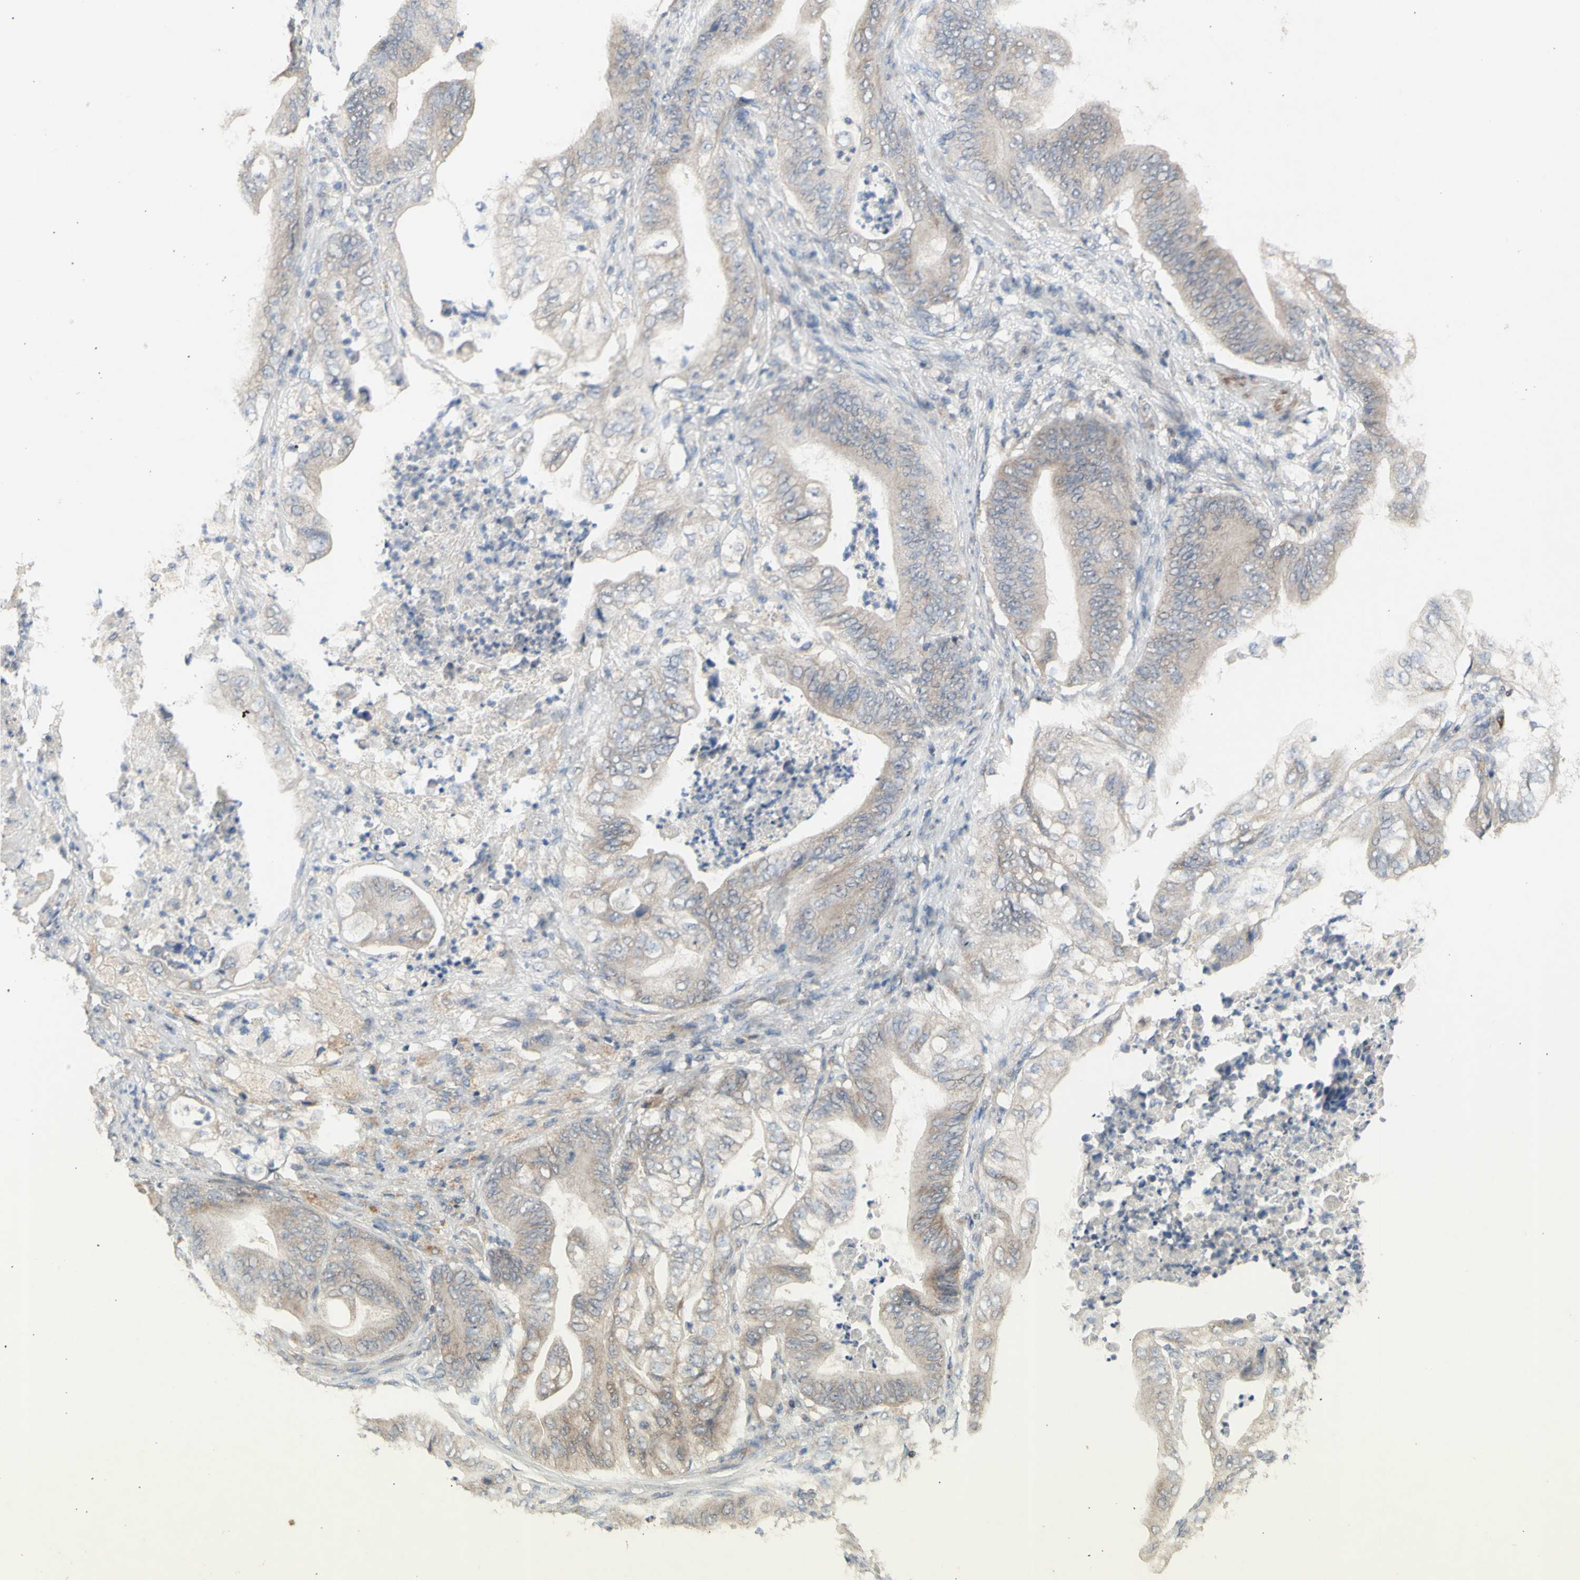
{"staining": {"intensity": "weak", "quantity": ">75%", "location": "cytoplasmic/membranous"}, "tissue": "stomach cancer", "cell_type": "Tumor cells", "image_type": "cancer", "snomed": [{"axis": "morphology", "description": "Adenocarcinoma, NOS"}, {"axis": "topography", "description": "Stomach"}], "caption": "High-power microscopy captured an IHC image of stomach adenocarcinoma, revealing weak cytoplasmic/membranous staining in about >75% of tumor cells. (DAB = brown stain, brightfield microscopy at high magnification).", "gene": "NLRP1", "patient": {"sex": "female", "age": 73}}